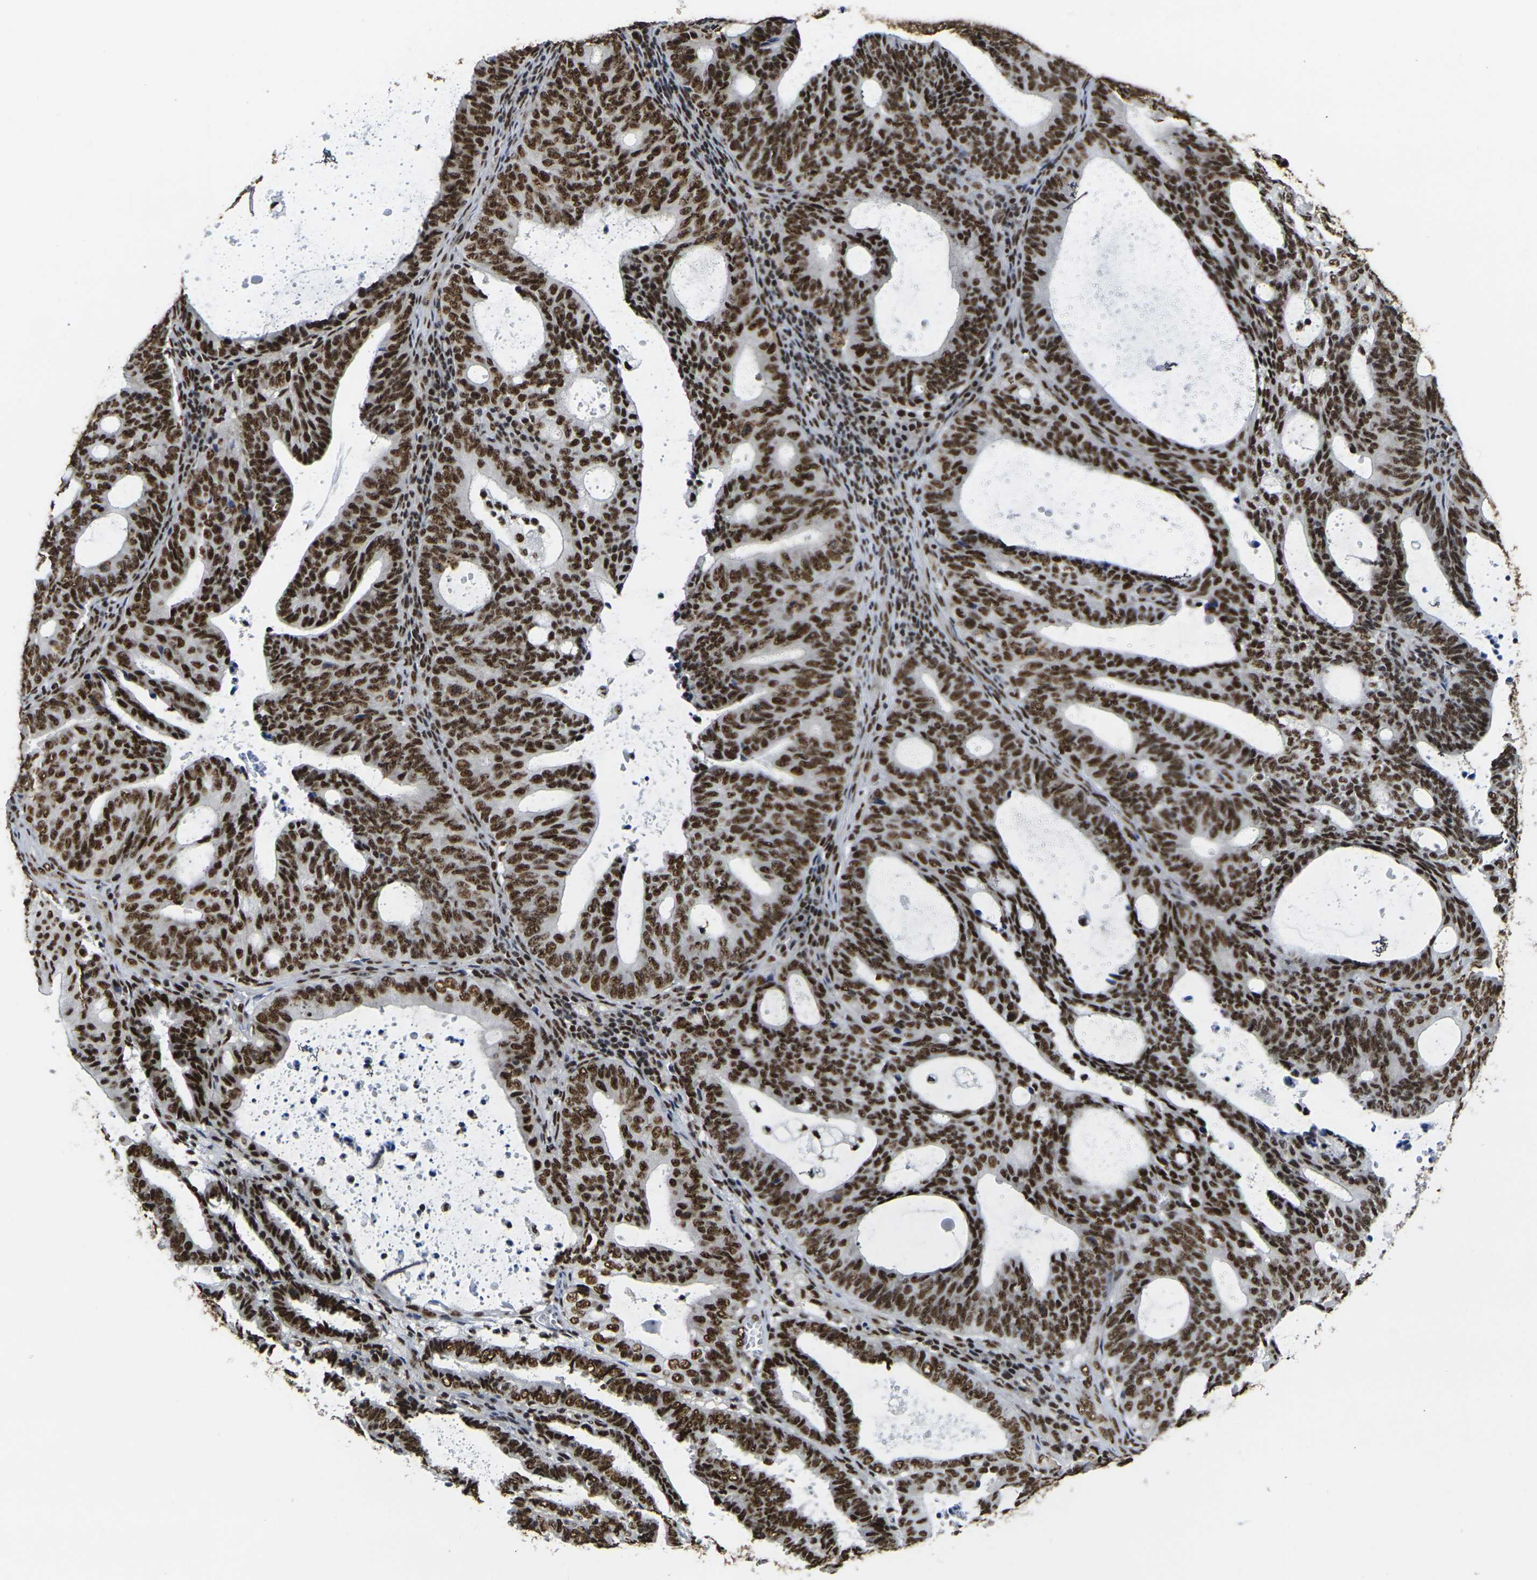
{"staining": {"intensity": "strong", "quantity": ">75%", "location": "nuclear"}, "tissue": "endometrial cancer", "cell_type": "Tumor cells", "image_type": "cancer", "snomed": [{"axis": "morphology", "description": "Adenocarcinoma, NOS"}, {"axis": "topography", "description": "Uterus"}], "caption": "Immunohistochemical staining of endometrial cancer (adenocarcinoma) shows high levels of strong nuclear expression in approximately >75% of tumor cells.", "gene": "SMARCC1", "patient": {"sex": "female", "age": 83}}